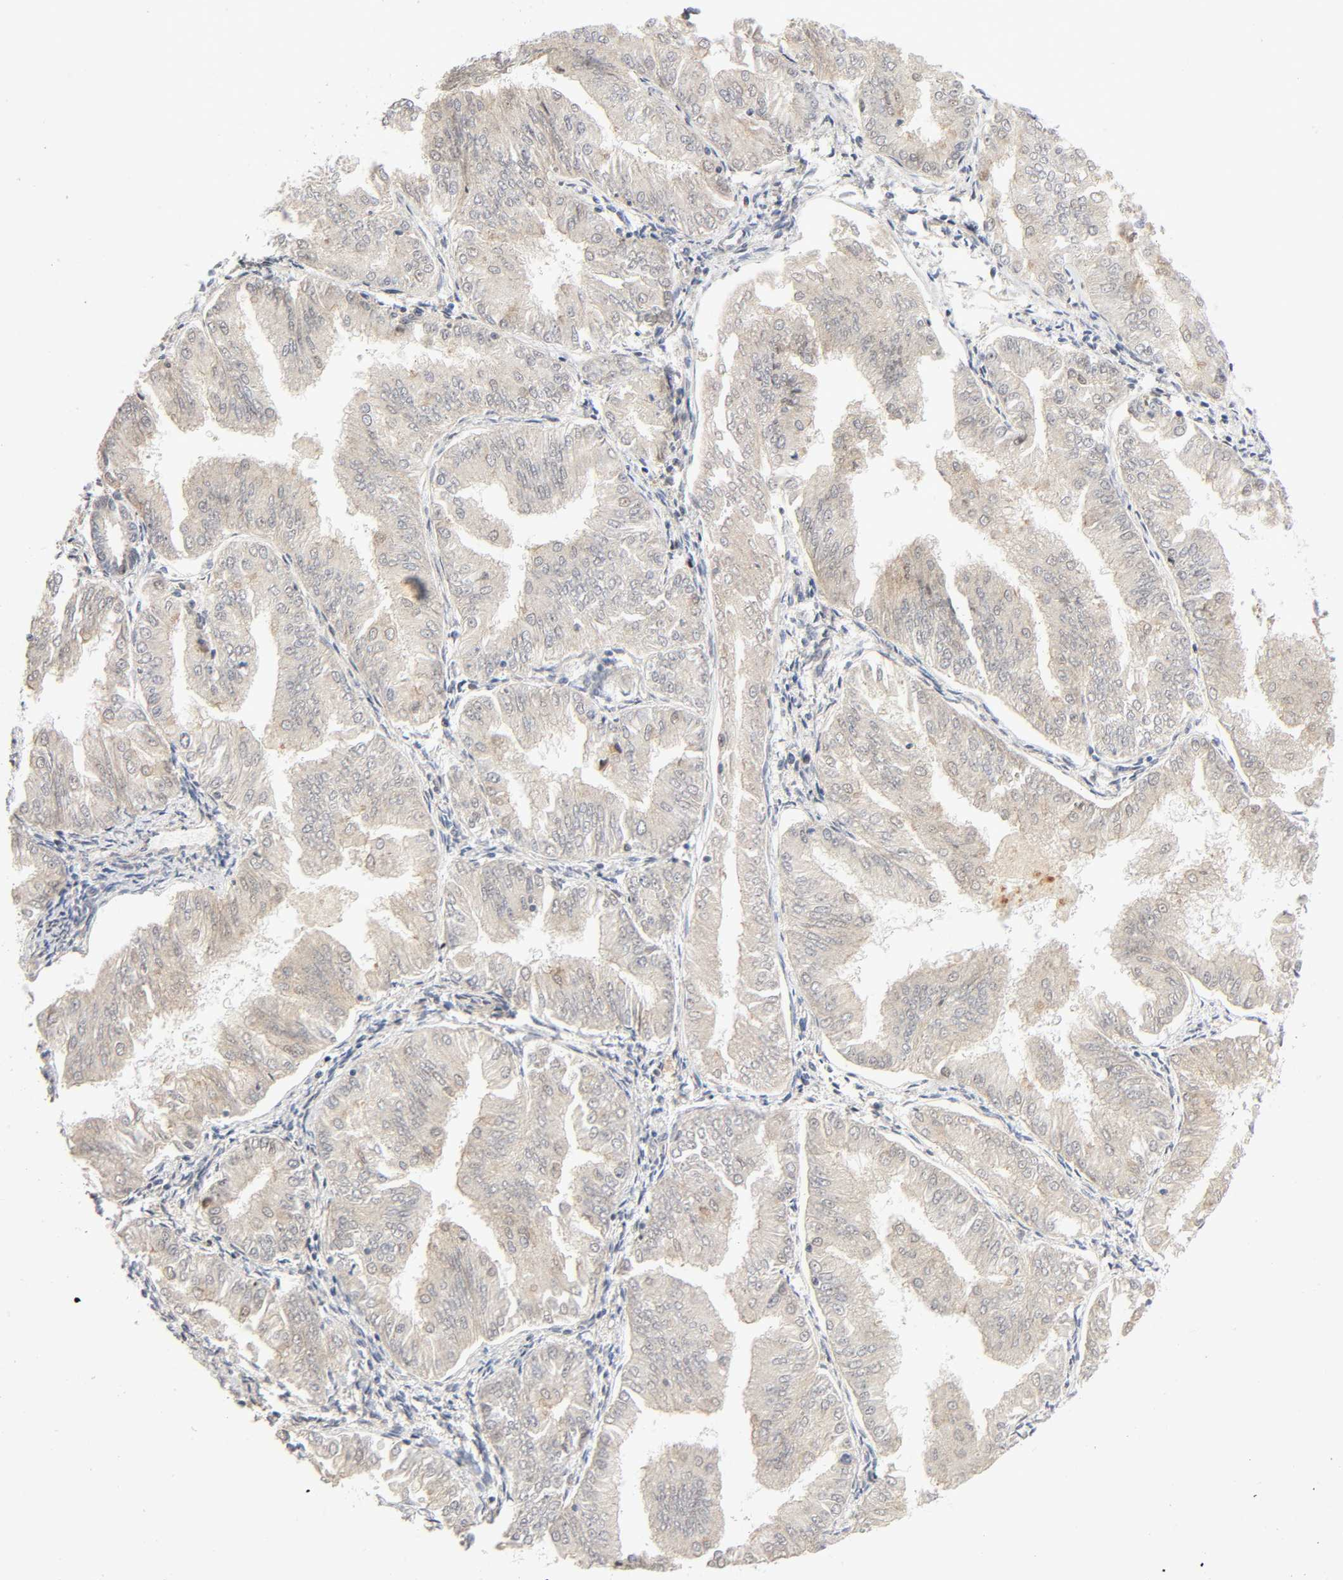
{"staining": {"intensity": "weak", "quantity": "<25%", "location": "cytoplasmic/membranous"}, "tissue": "endometrial cancer", "cell_type": "Tumor cells", "image_type": "cancer", "snomed": [{"axis": "morphology", "description": "Adenocarcinoma, NOS"}, {"axis": "topography", "description": "Endometrium"}], "caption": "Histopathology image shows no protein staining in tumor cells of endometrial cancer (adenocarcinoma) tissue. Brightfield microscopy of IHC stained with DAB (brown) and hematoxylin (blue), captured at high magnification.", "gene": "CASP9", "patient": {"sex": "female", "age": 53}}